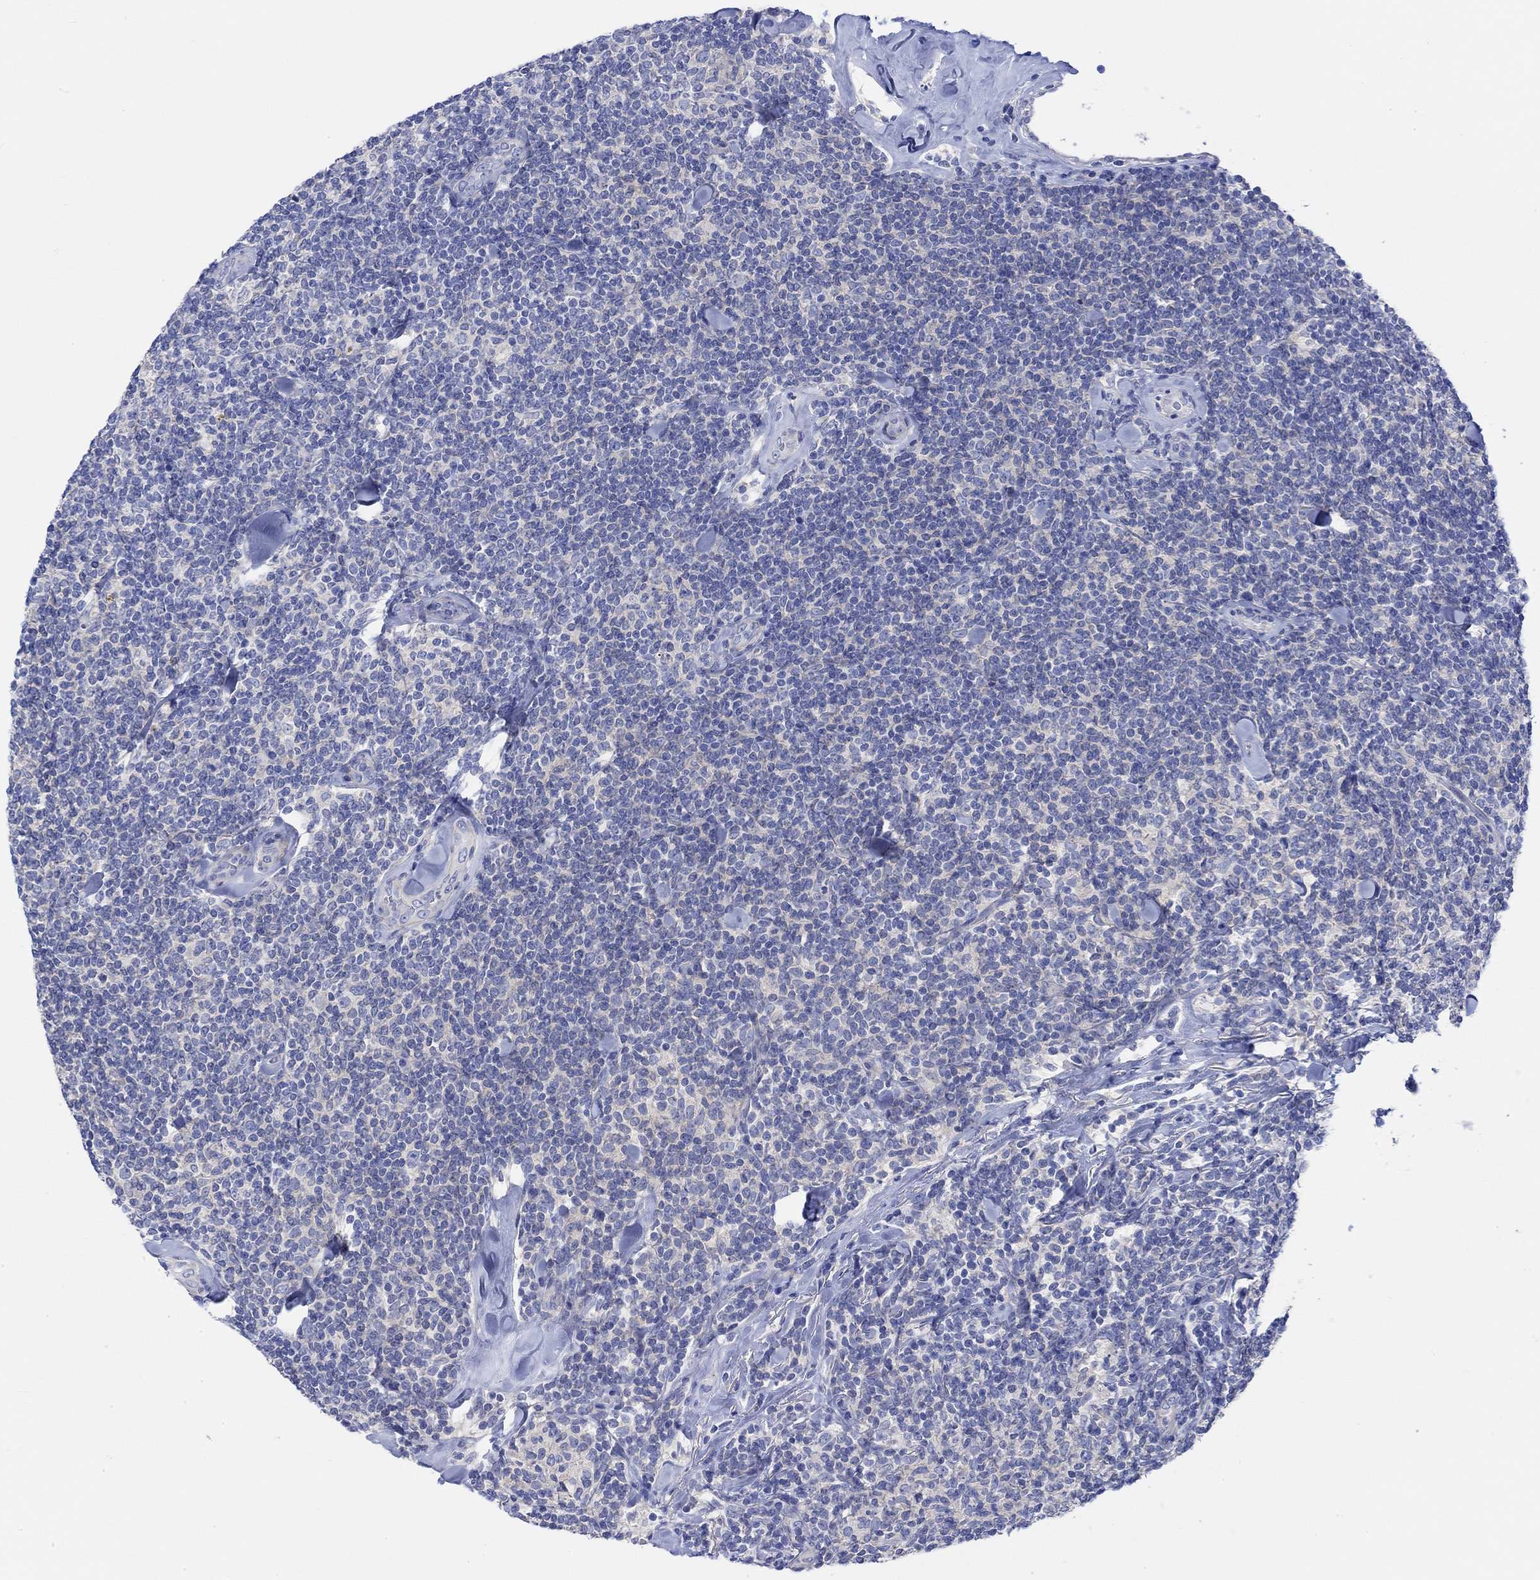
{"staining": {"intensity": "negative", "quantity": "none", "location": "none"}, "tissue": "lymphoma", "cell_type": "Tumor cells", "image_type": "cancer", "snomed": [{"axis": "morphology", "description": "Malignant lymphoma, non-Hodgkin's type, Low grade"}, {"axis": "topography", "description": "Lymph node"}], "caption": "A histopathology image of lymphoma stained for a protein shows no brown staining in tumor cells.", "gene": "REEP6", "patient": {"sex": "female", "age": 56}}